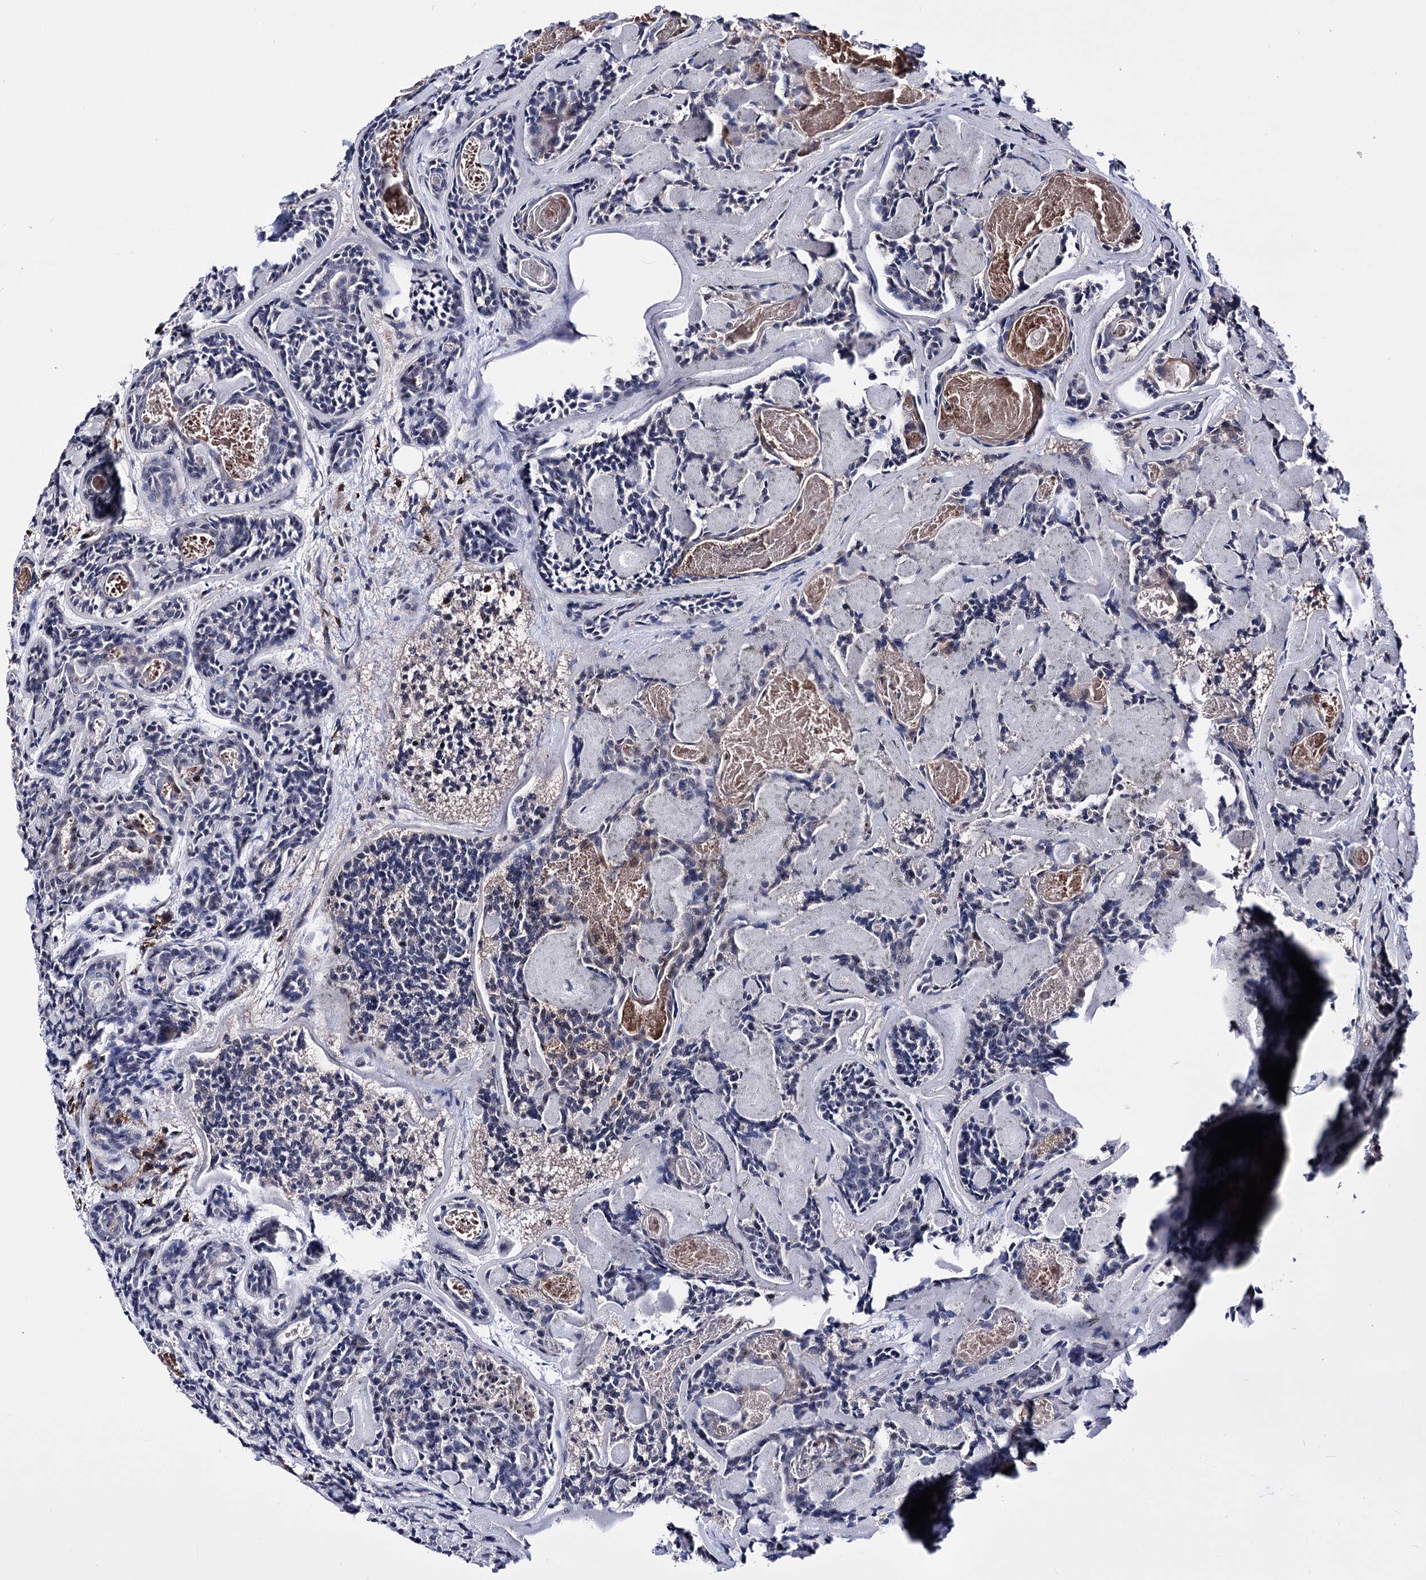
{"staining": {"intensity": "negative", "quantity": "none", "location": "none"}, "tissue": "head and neck cancer", "cell_type": "Tumor cells", "image_type": "cancer", "snomed": [{"axis": "morphology", "description": "Adenocarcinoma, NOS"}, {"axis": "topography", "description": "Salivary gland"}, {"axis": "topography", "description": "Head-Neck"}], "caption": "DAB (3,3'-diaminobenzidine) immunohistochemical staining of head and neck adenocarcinoma reveals no significant staining in tumor cells.", "gene": "PCGF5", "patient": {"sex": "female", "age": 63}}